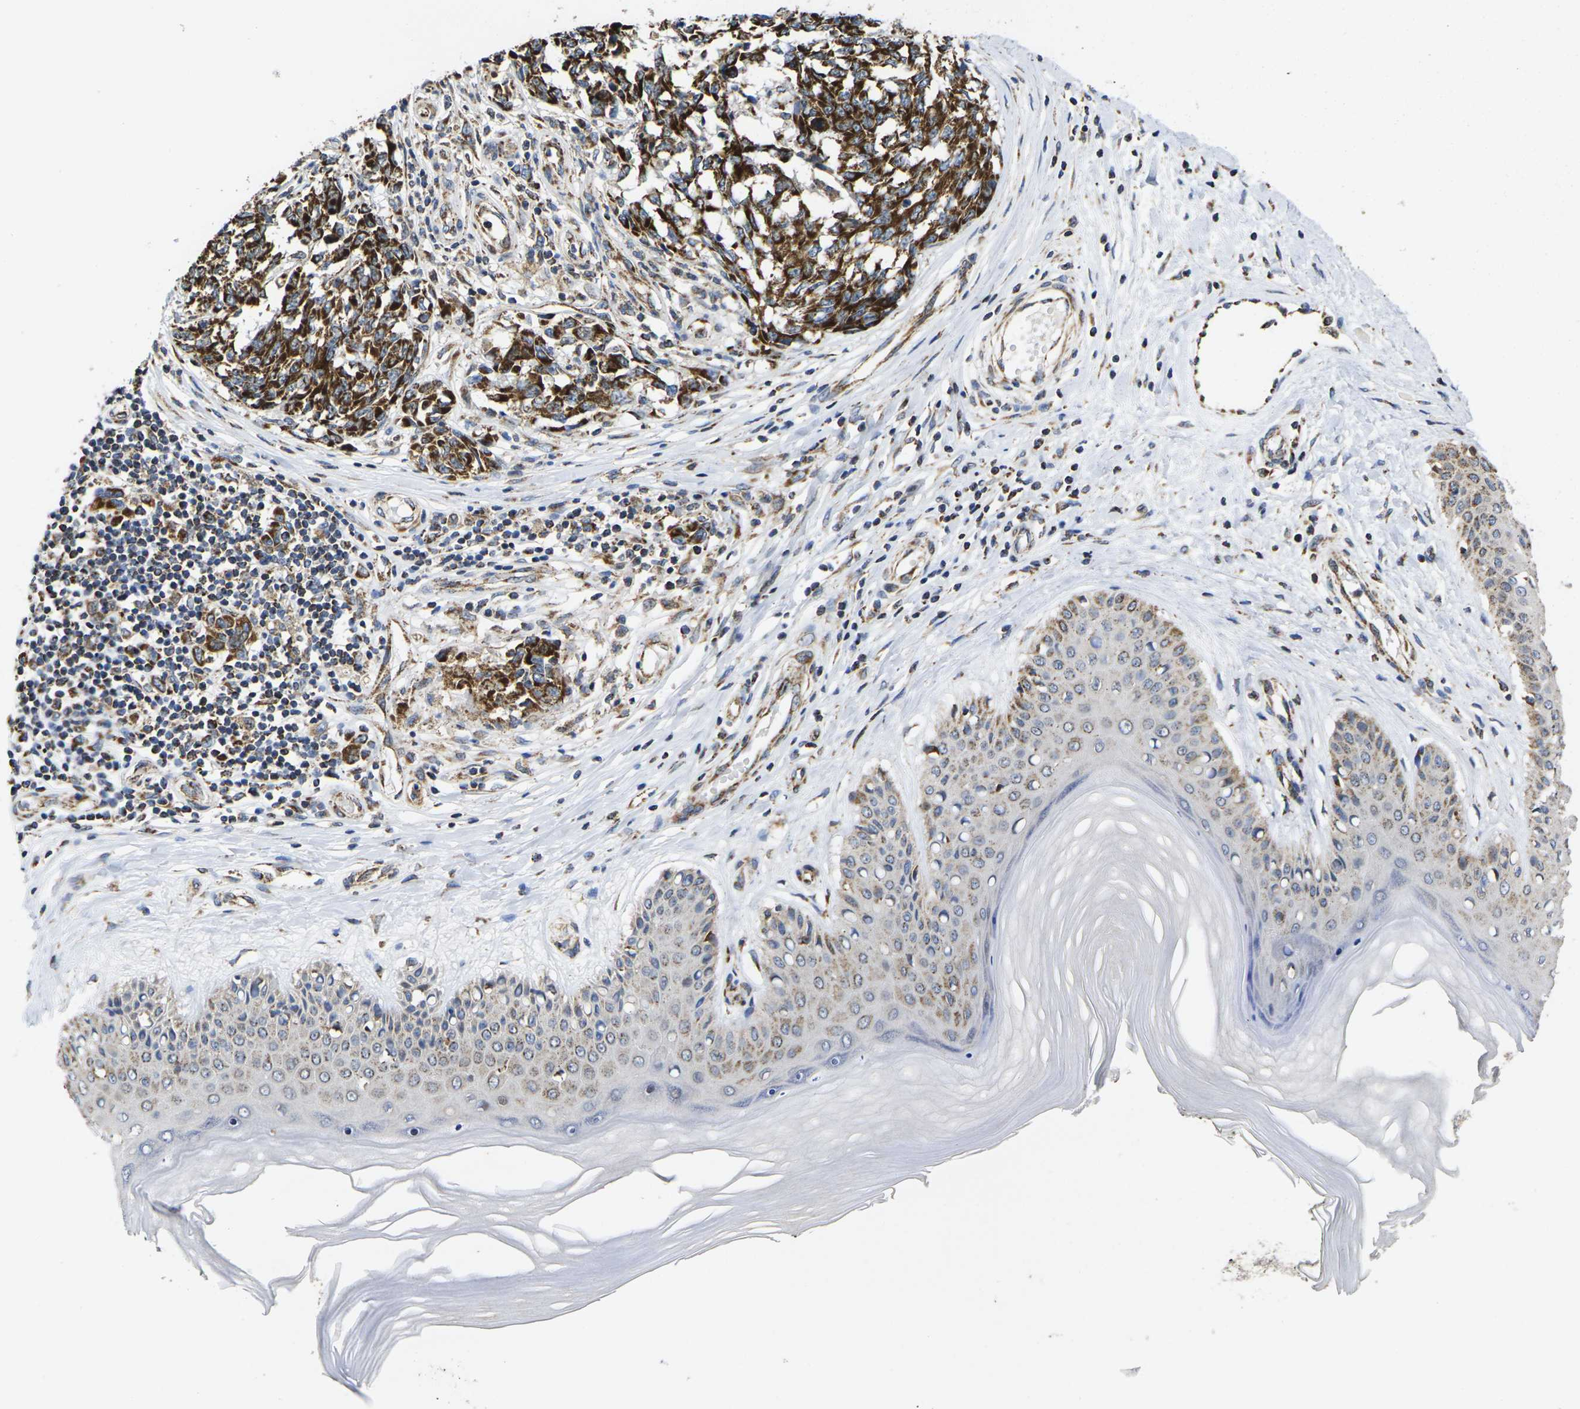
{"staining": {"intensity": "strong", "quantity": ">75%", "location": "cytoplasmic/membranous"}, "tissue": "melanoma", "cell_type": "Tumor cells", "image_type": "cancer", "snomed": [{"axis": "morphology", "description": "Malignant melanoma, NOS"}, {"axis": "topography", "description": "Skin"}], "caption": "There is high levels of strong cytoplasmic/membranous expression in tumor cells of melanoma, as demonstrated by immunohistochemical staining (brown color).", "gene": "P2RY11", "patient": {"sex": "female", "age": 64}}